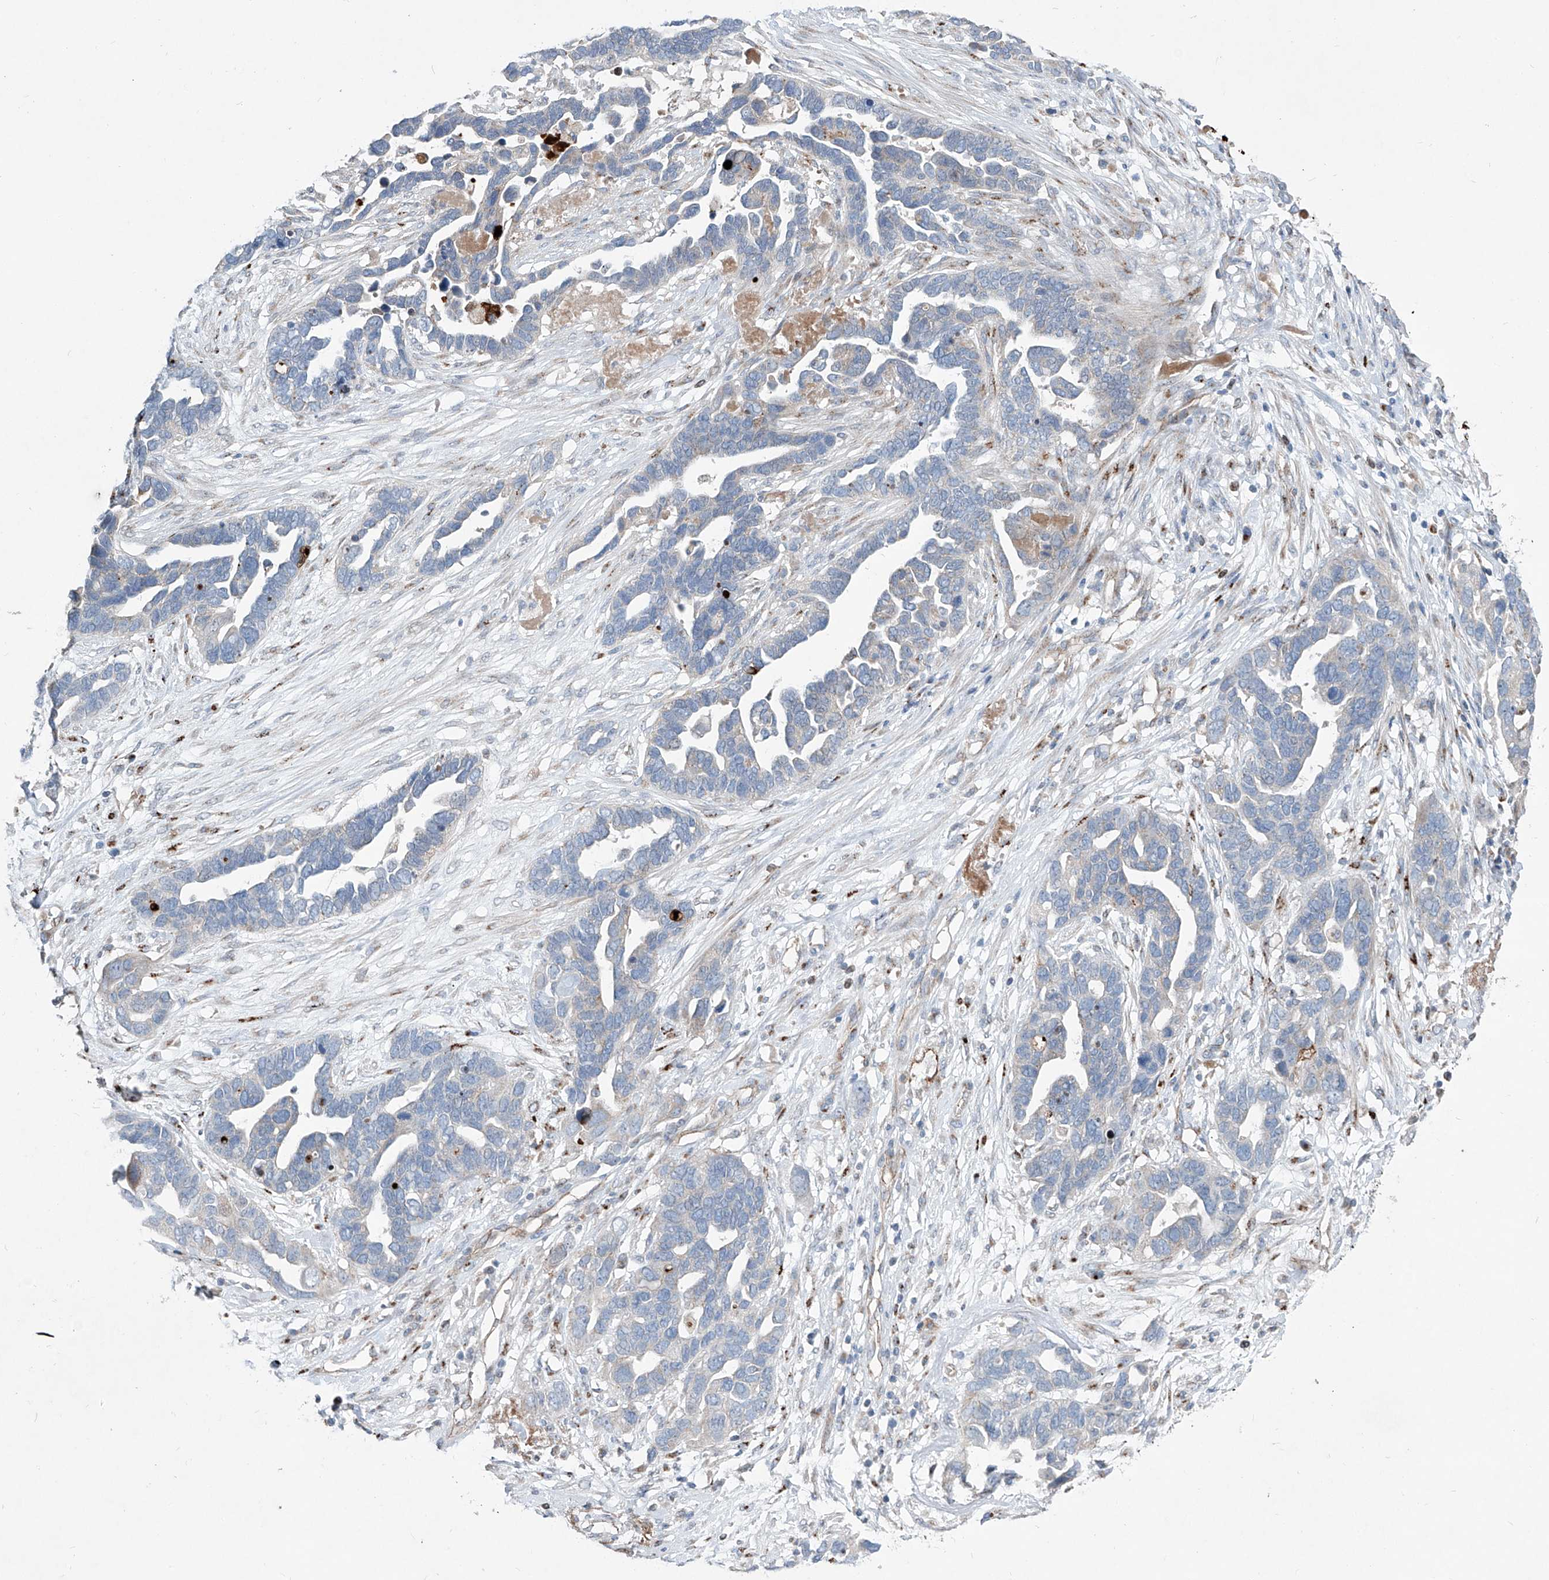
{"staining": {"intensity": "negative", "quantity": "none", "location": "none"}, "tissue": "ovarian cancer", "cell_type": "Tumor cells", "image_type": "cancer", "snomed": [{"axis": "morphology", "description": "Cystadenocarcinoma, serous, NOS"}, {"axis": "topography", "description": "Ovary"}], "caption": "The IHC photomicrograph has no significant expression in tumor cells of ovarian cancer (serous cystadenocarcinoma) tissue.", "gene": "CDH5", "patient": {"sex": "female", "age": 54}}